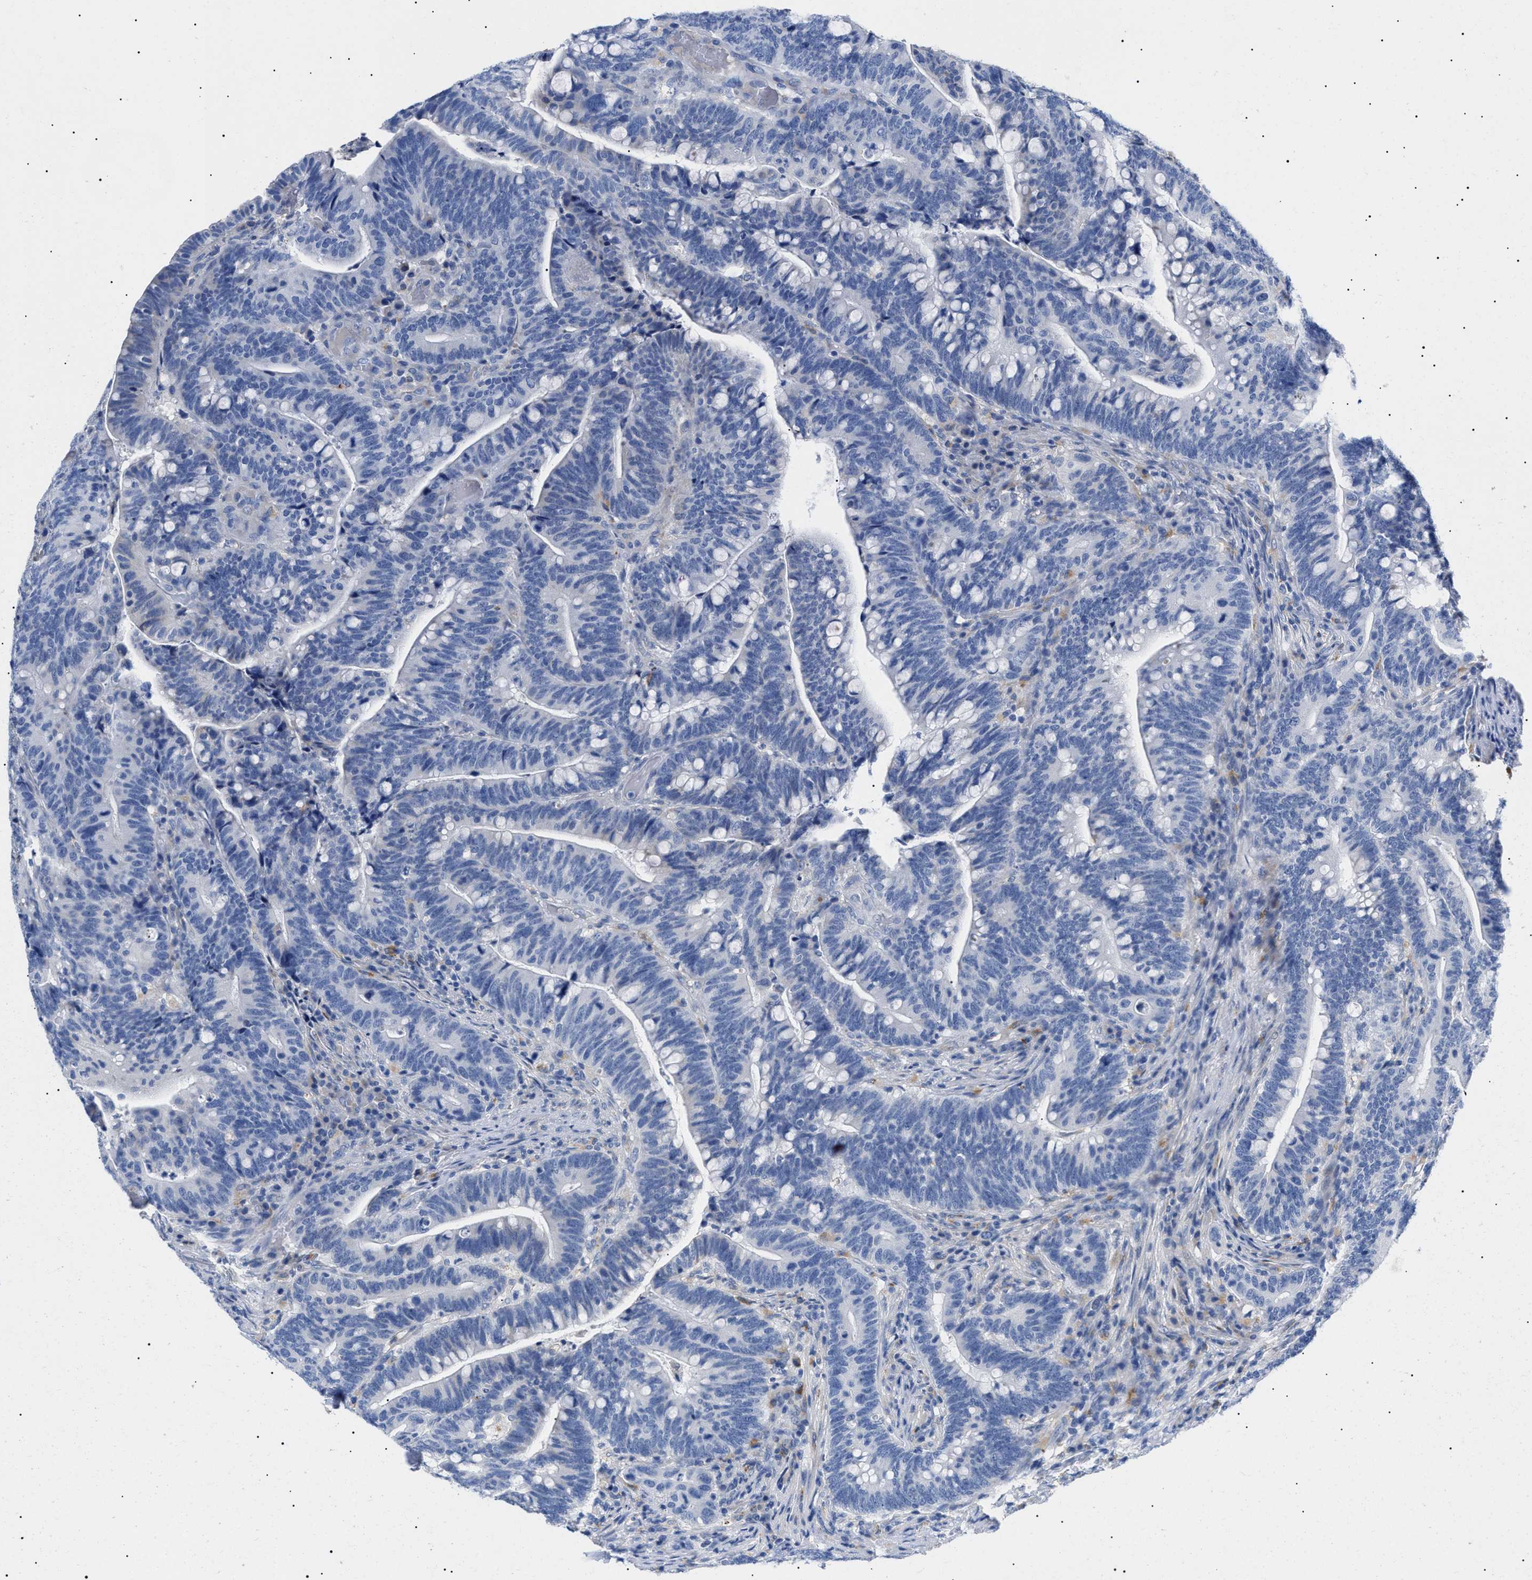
{"staining": {"intensity": "negative", "quantity": "none", "location": "none"}, "tissue": "colorectal cancer", "cell_type": "Tumor cells", "image_type": "cancer", "snomed": [{"axis": "morphology", "description": "Normal tissue, NOS"}, {"axis": "morphology", "description": "Adenocarcinoma, NOS"}, {"axis": "topography", "description": "Colon"}], "caption": "Protein analysis of colorectal cancer (adenocarcinoma) shows no significant staining in tumor cells.", "gene": "ACKR1", "patient": {"sex": "female", "age": 66}}